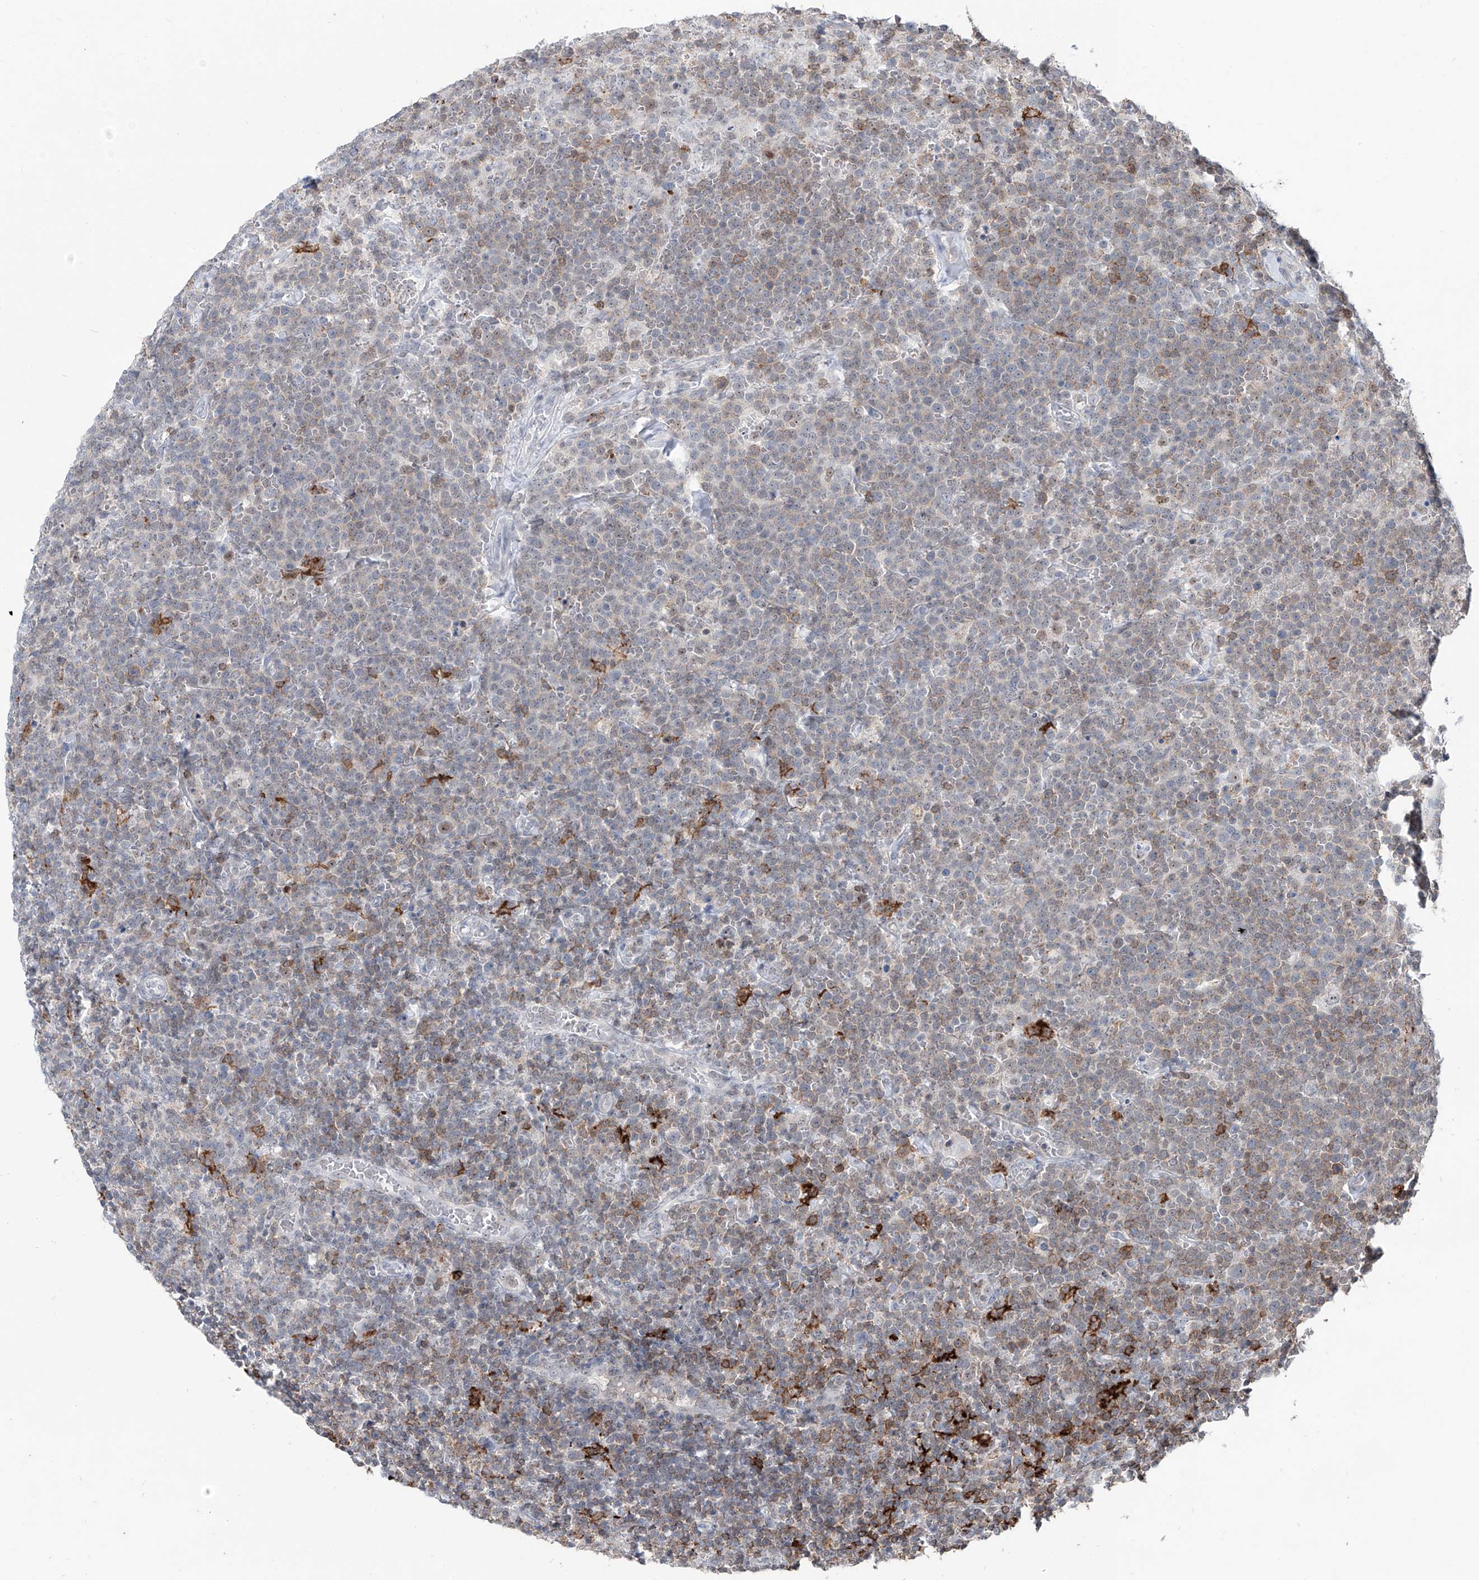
{"staining": {"intensity": "weak", "quantity": "25%-75%", "location": "cytoplasmic/membranous"}, "tissue": "lymphoma", "cell_type": "Tumor cells", "image_type": "cancer", "snomed": [{"axis": "morphology", "description": "Malignant lymphoma, non-Hodgkin's type, High grade"}, {"axis": "topography", "description": "Lymph node"}], "caption": "The histopathology image displays immunohistochemical staining of lymphoma. There is weak cytoplasmic/membranous positivity is appreciated in approximately 25%-75% of tumor cells.", "gene": "ZBTB48", "patient": {"sex": "male", "age": 61}}